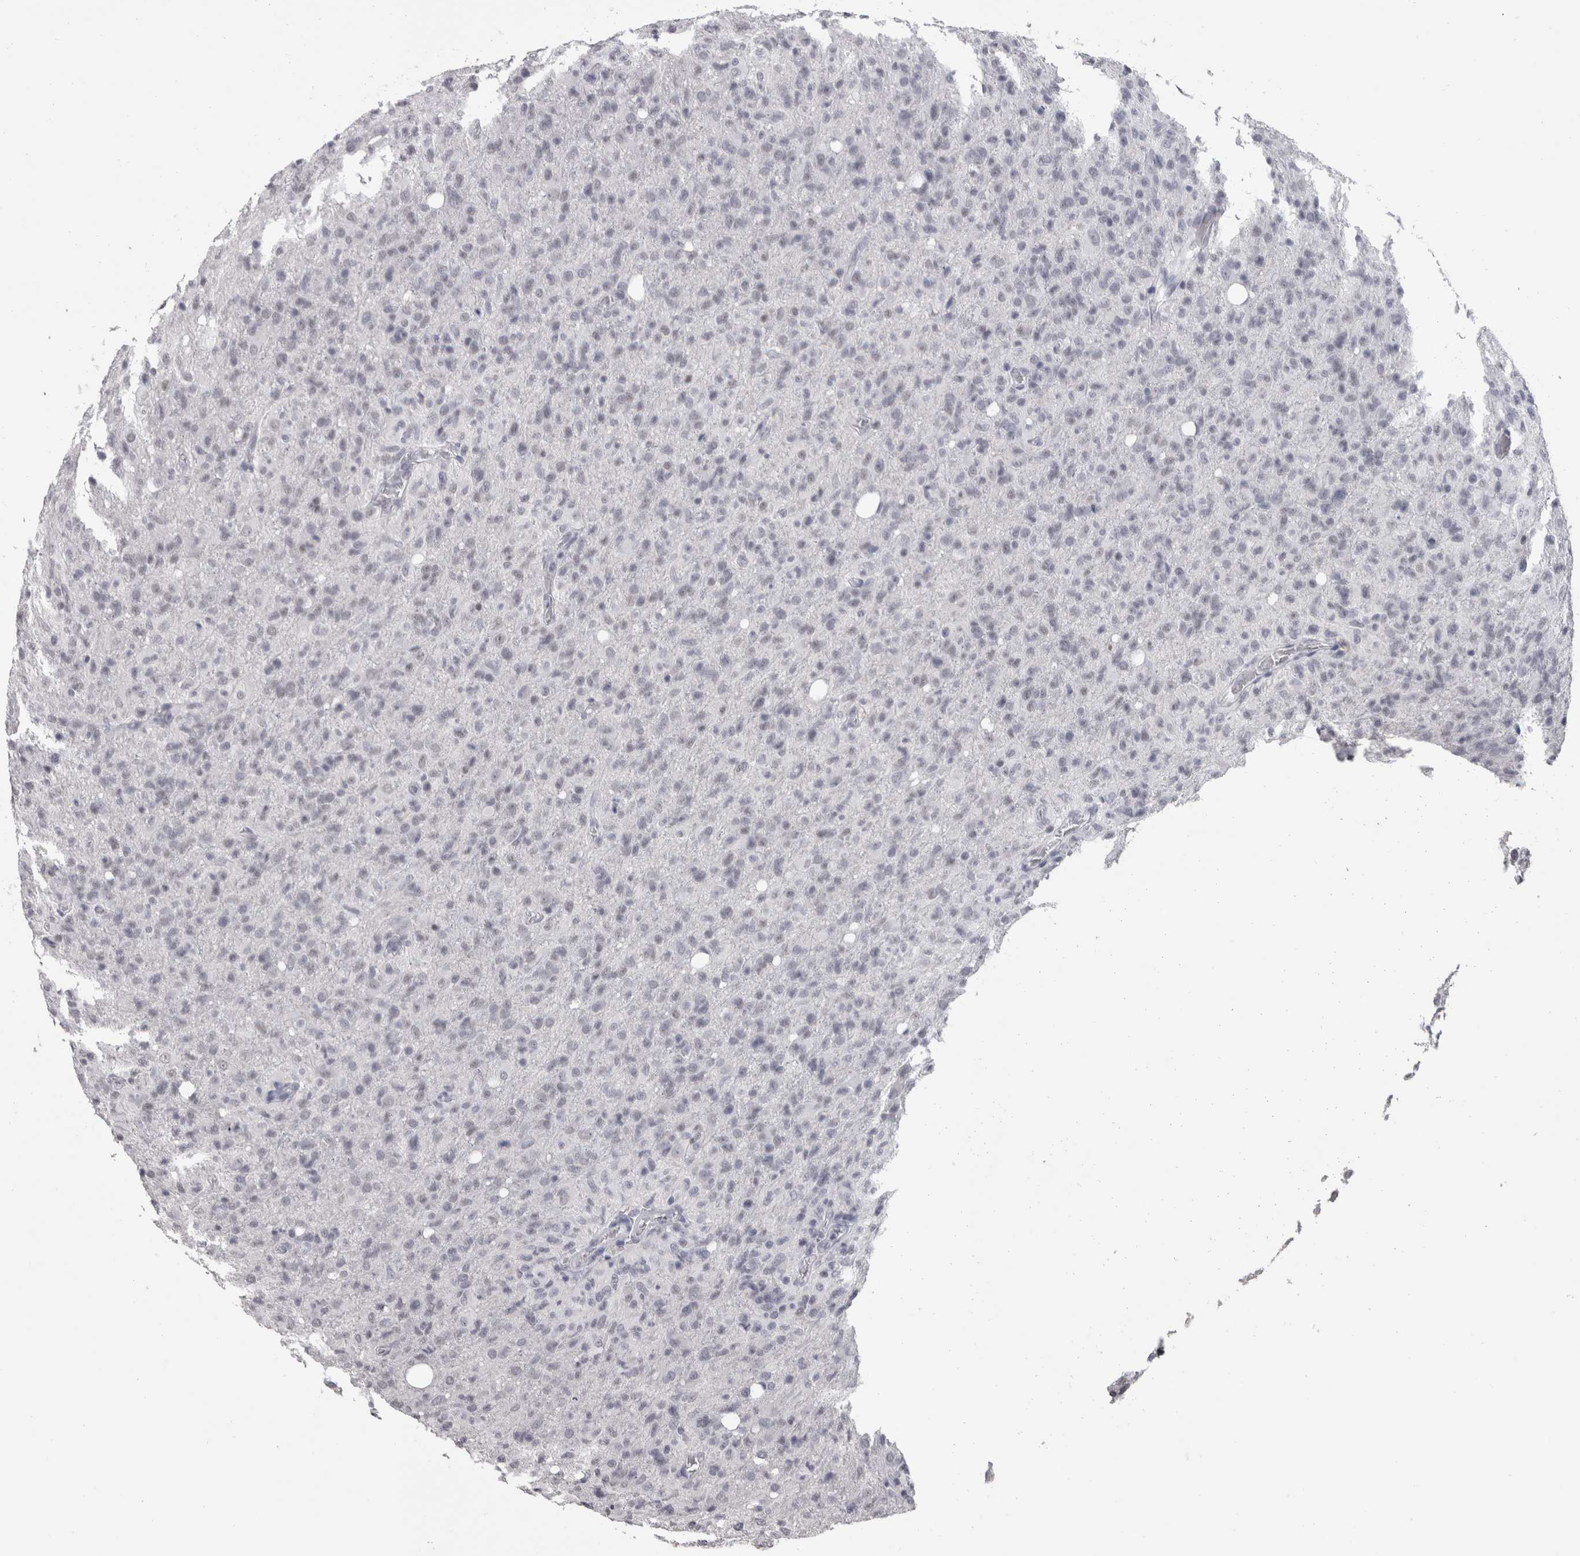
{"staining": {"intensity": "negative", "quantity": "none", "location": "none"}, "tissue": "glioma", "cell_type": "Tumor cells", "image_type": "cancer", "snomed": [{"axis": "morphology", "description": "Glioma, malignant, High grade"}, {"axis": "topography", "description": "Brain"}], "caption": "Human glioma stained for a protein using IHC demonstrates no expression in tumor cells.", "gene": "DDX17", "patient": {"sex": "female", "age": 57}}